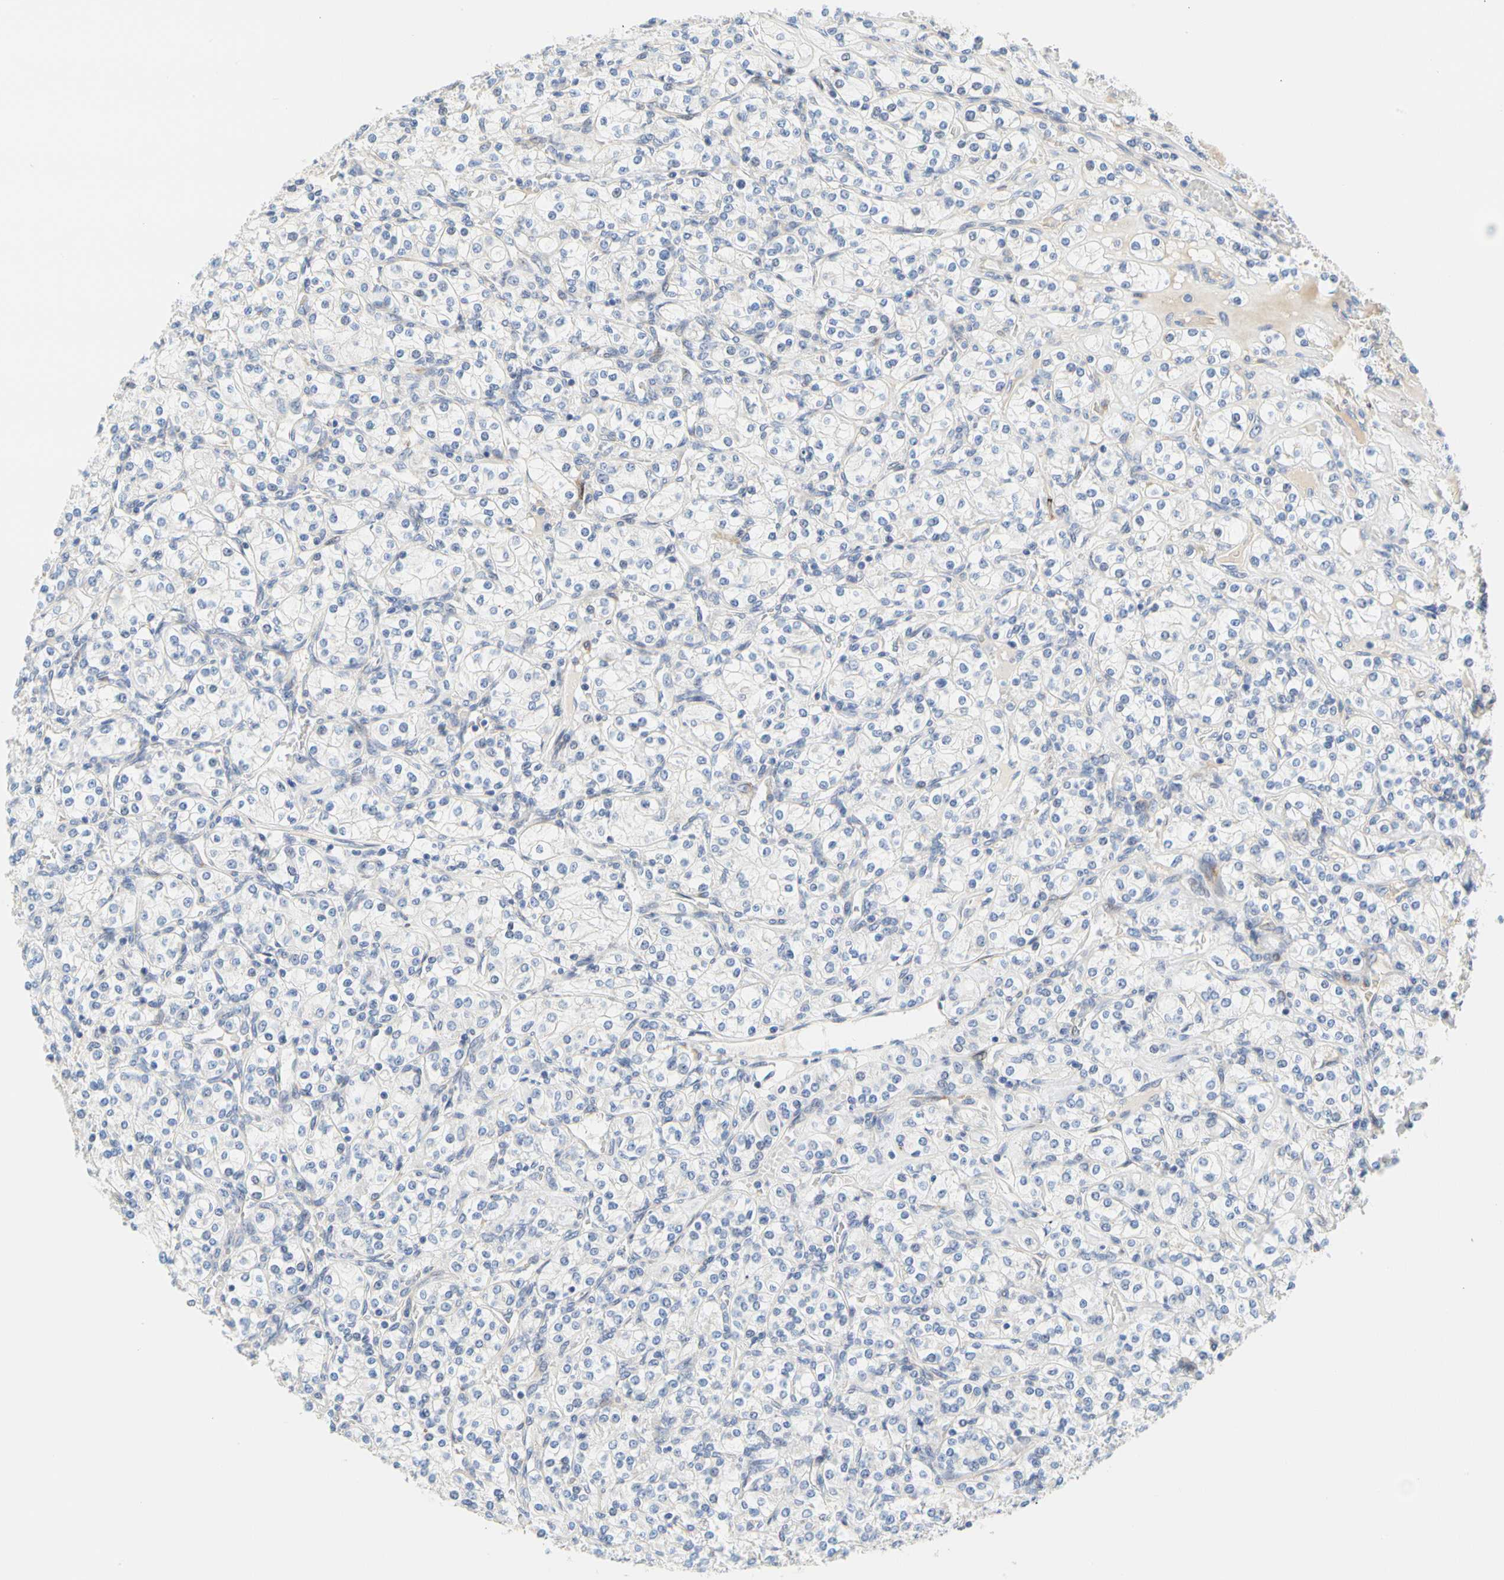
{"staining": {"intensity": "negative", "quantity": "none", "location": "none"}, "tissue": "renal cancer", "cell_type": "Tumor cells", "image_type": "cancer", "snomed": [{"axis": "morphology", "description": "Adenocarcinoma, NOS"}, {"axis": "topography", "description": "Kidney"}], "caption": "DAB immunohistochemical staining of renal cancer exhibits no significant expression in tumor cells.", "gene": "ZNF236", "patient": {"sex": "male", "age": 77}}